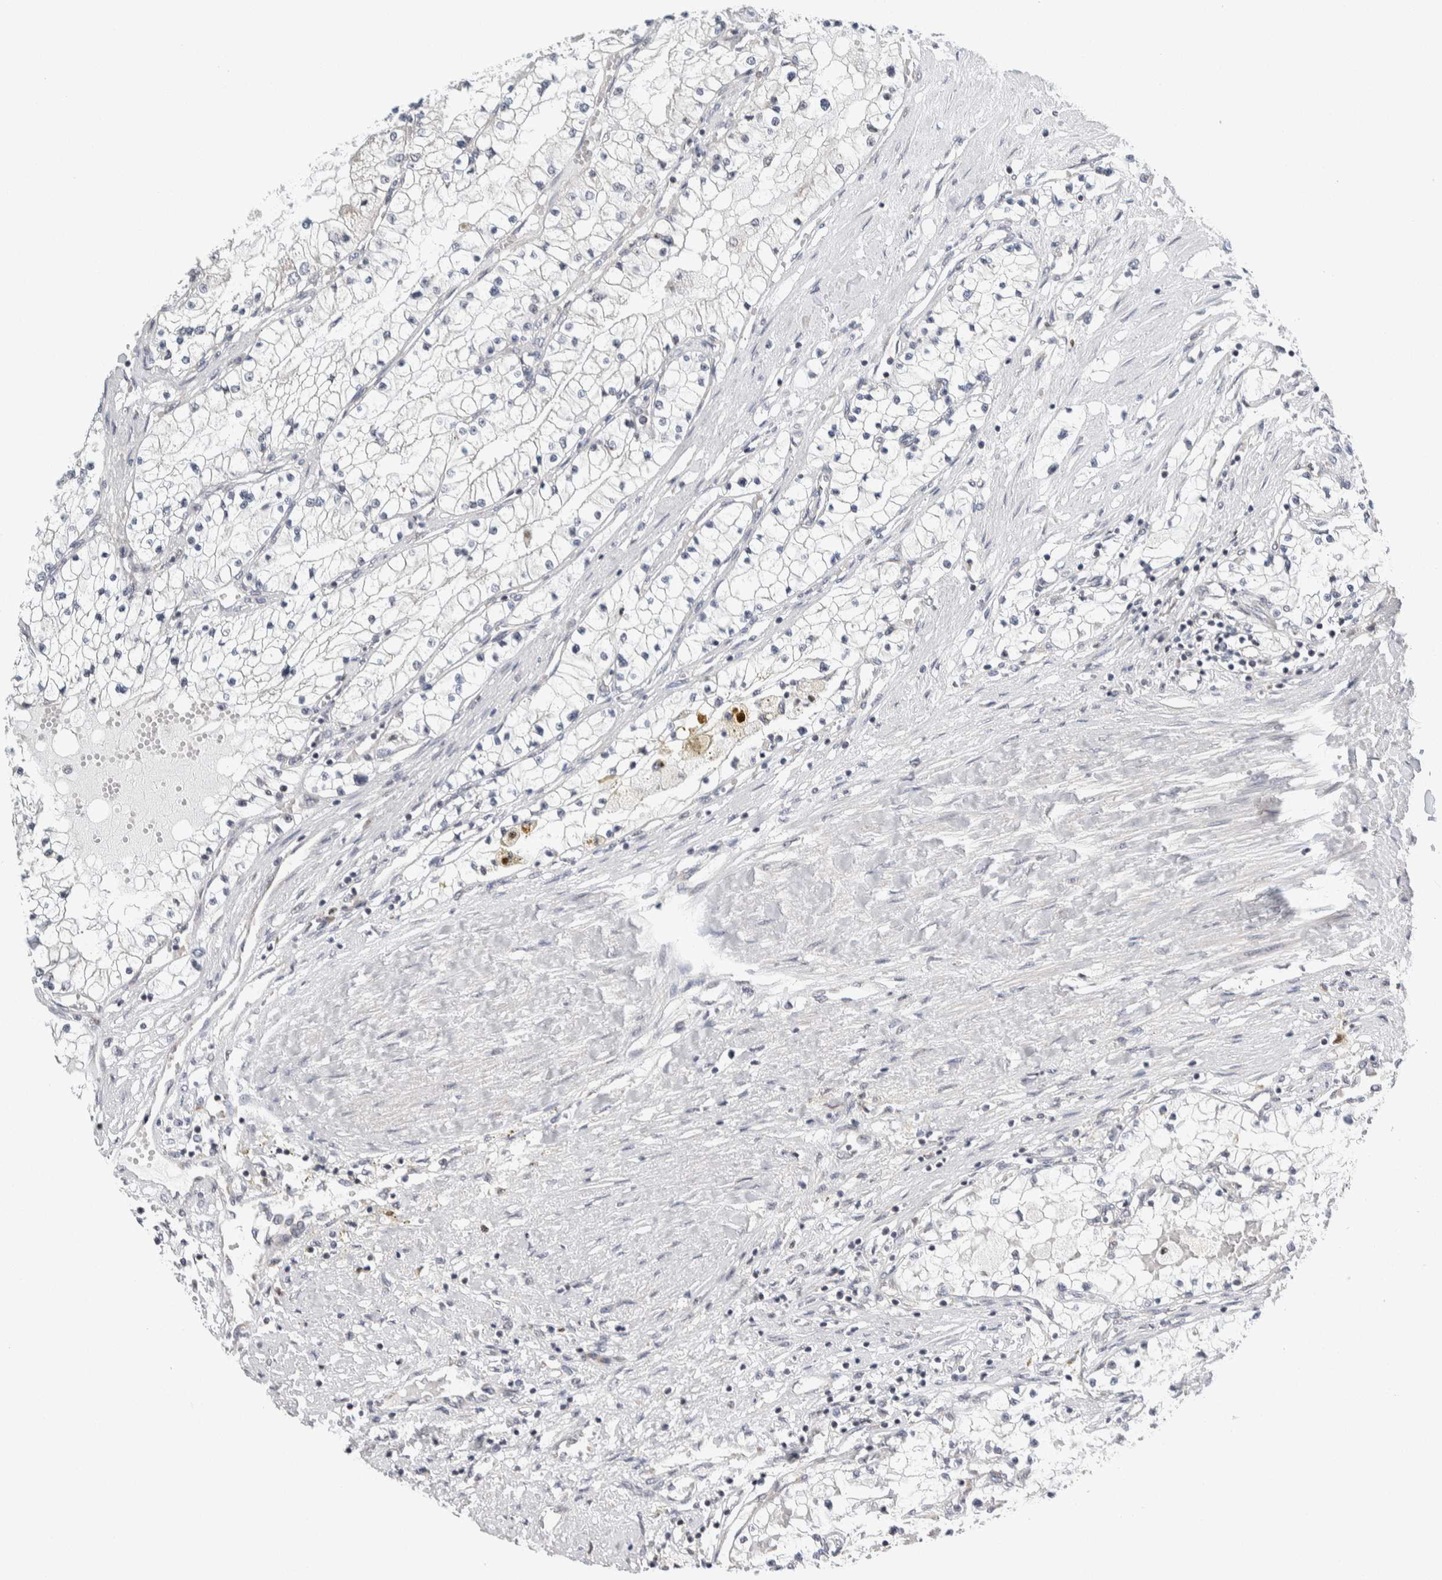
{"staining": {"intensity": "negative", "quantity": "none", "location": "none"}, "tissue": "renal cancer", "cell_type": "Tumor cells", "image_type": "cancer", "snomed": [{"axis": "morphology", "description": "Adenocarcinoma, NOS"}, {"axis": "topography", "description": "Kidney"}], "caption": "Tumor cells are negative for brown protein staining in adenocarcinoma (renal).", "gene": "NEUROD1", "patient": {"sex": "male", "age": 68}}